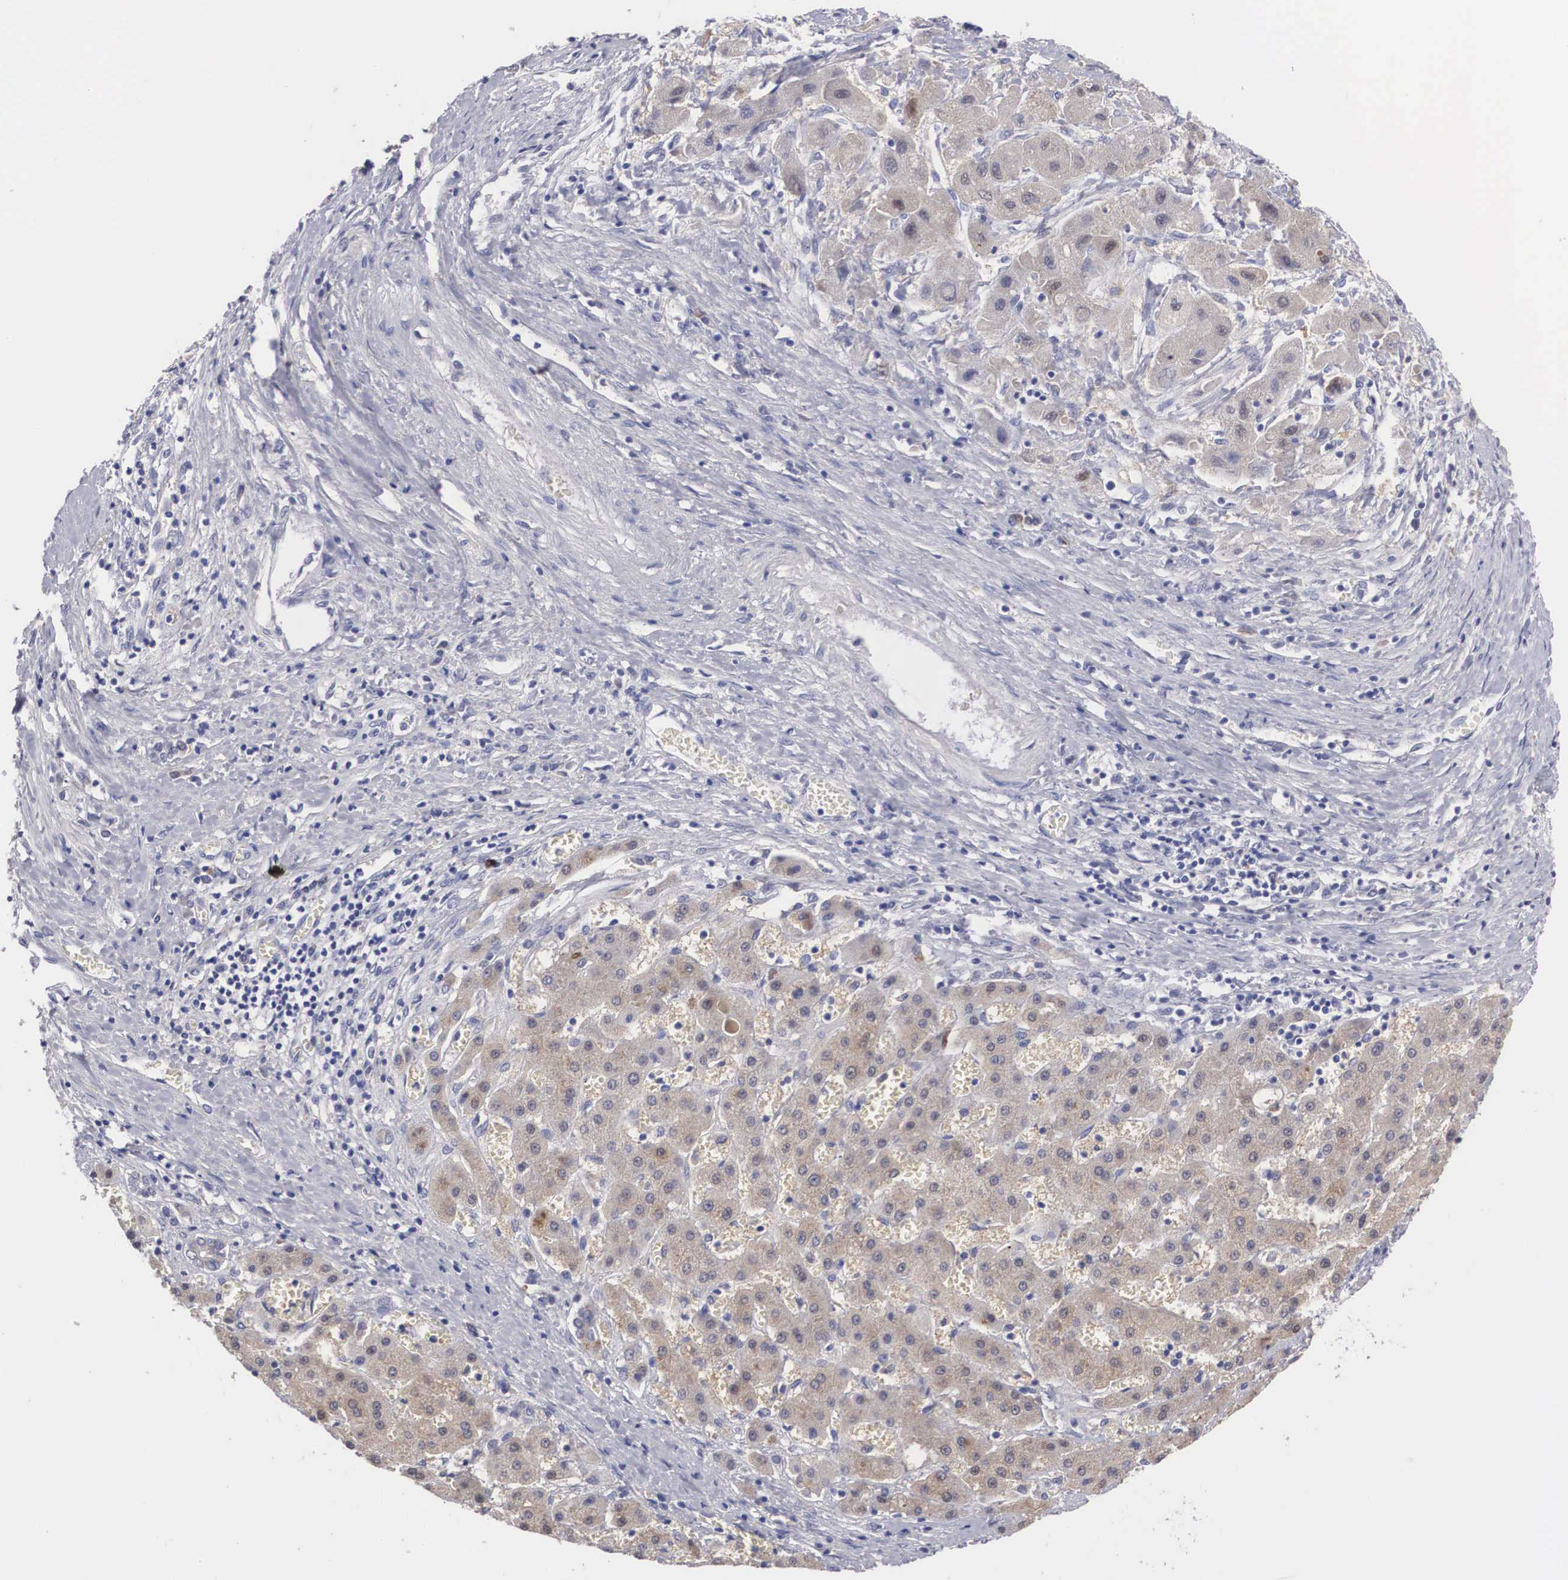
{"staining": {"intensity": "weak", "quantity": ">75%", "location": "cytoplasmic/membranous"}, "tissue": "liver cancer", "cell_type": "Tumor cells", "image_type": "cancer", "snomed": [{"axis": "morphology", "description": "Carcinoma, Hepatocellular, NOS"}, {"axis": "topography", "description": "Liver"}], "caption": "The photomicrograph exhibits immunohistochemical staining of liver hepatocellular carcinoma. There is weak cytoplasmic/membranous expression is identified in about >75% of tumor cells. Using DAB (3,3'-diaminobenzidine) (brown) and hematoxylin (blue) stains, captured at high magnification using brightfield microscopy.", "gene": "ABHD4", "patient": {"sex": "male", "age": 24}}